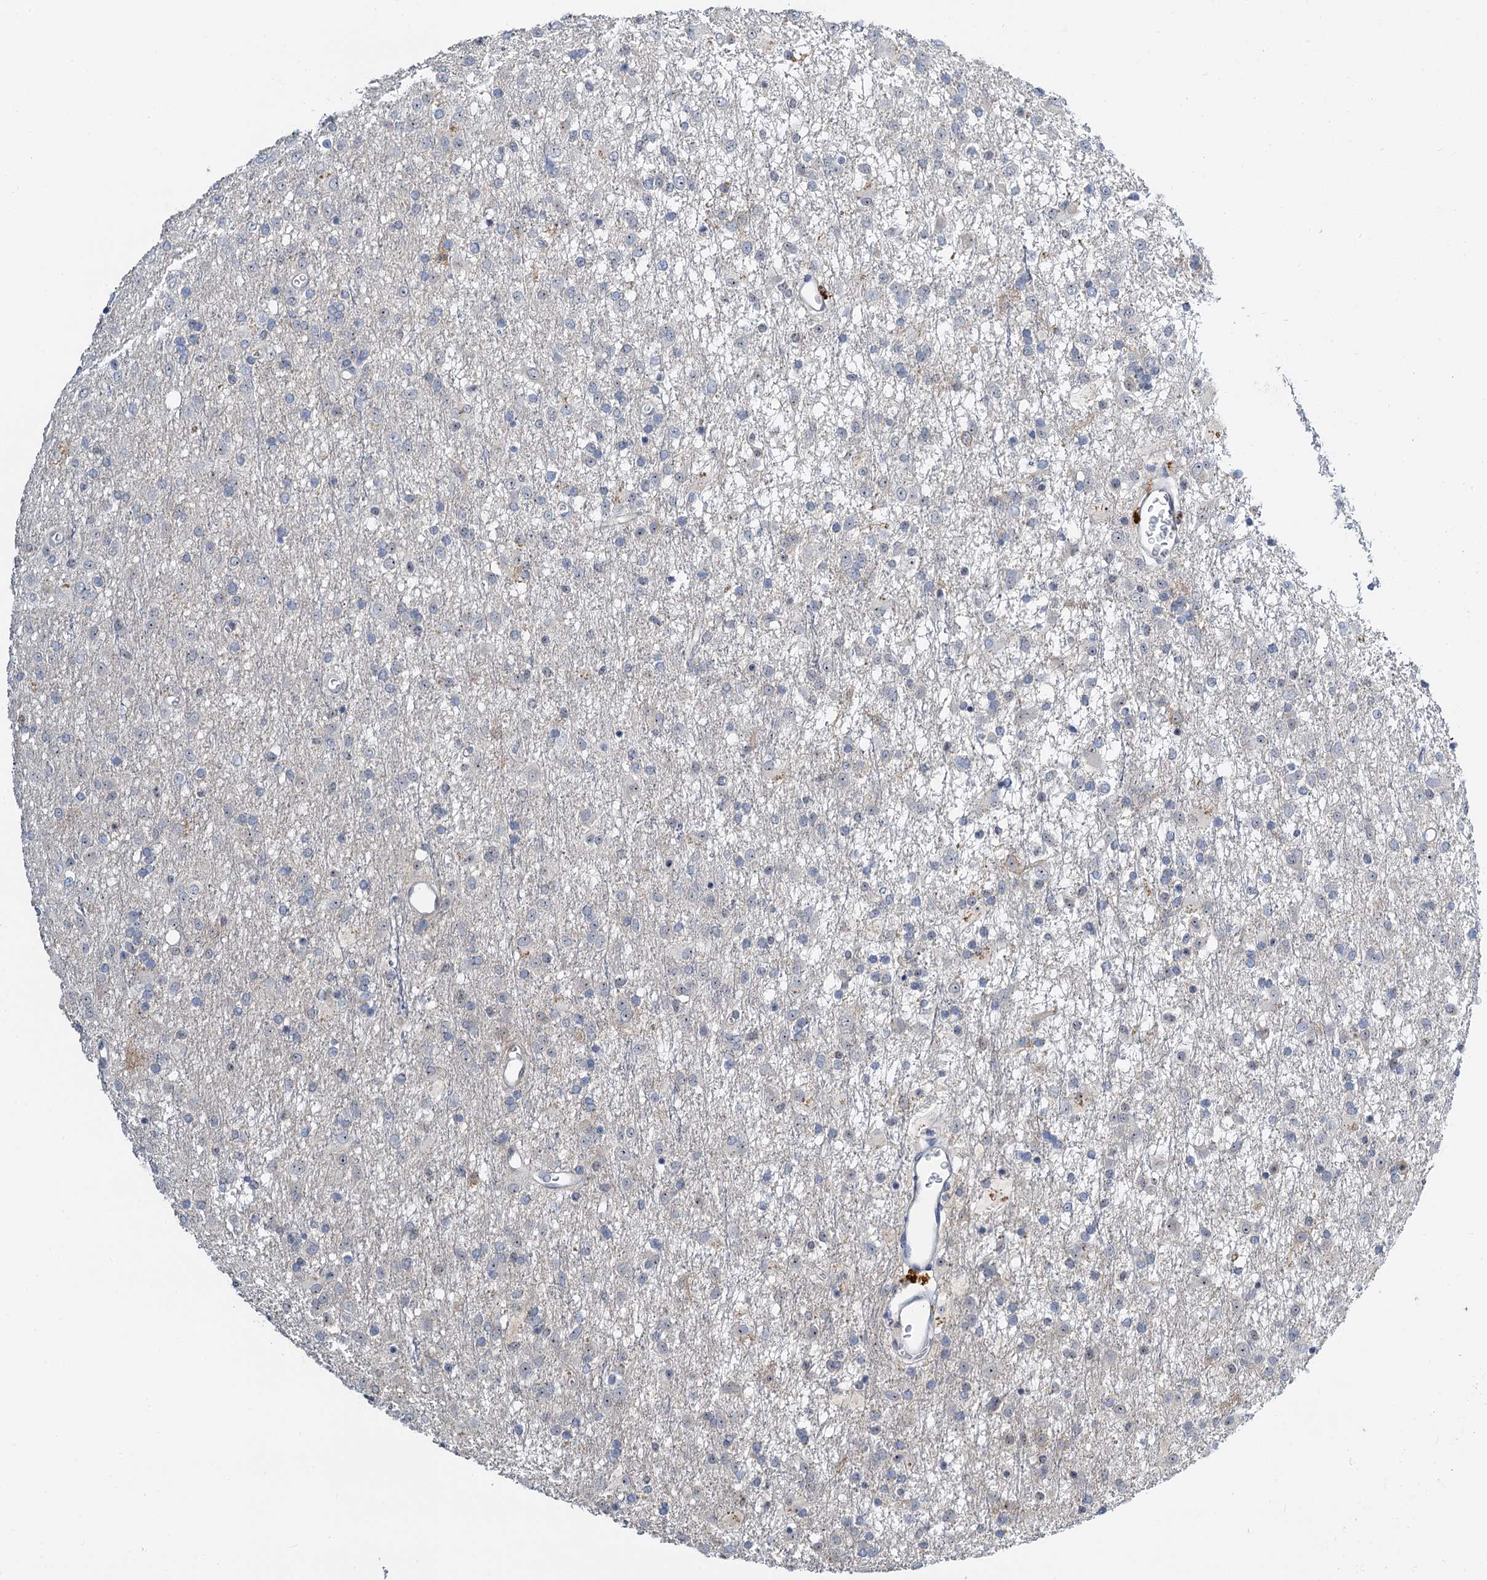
{"staining": {"intensity": "negative", "quantity": "none", "location": "none"}, "tissue": "glioma", "cell_type": "Tumor cells", "image_type": "cancer", "snomed": [{"axis": "morphology", "description": "Glioma, malignant, Low grade"}, {"axis": "topography", "description": "Brain"}], "caption": "Malignant low-grade glioma was stained to show a protein in brown. There is no significant expression in tumor cells.", "gene": "NOP2", "patient": {"sex": "male", "age": 65}}